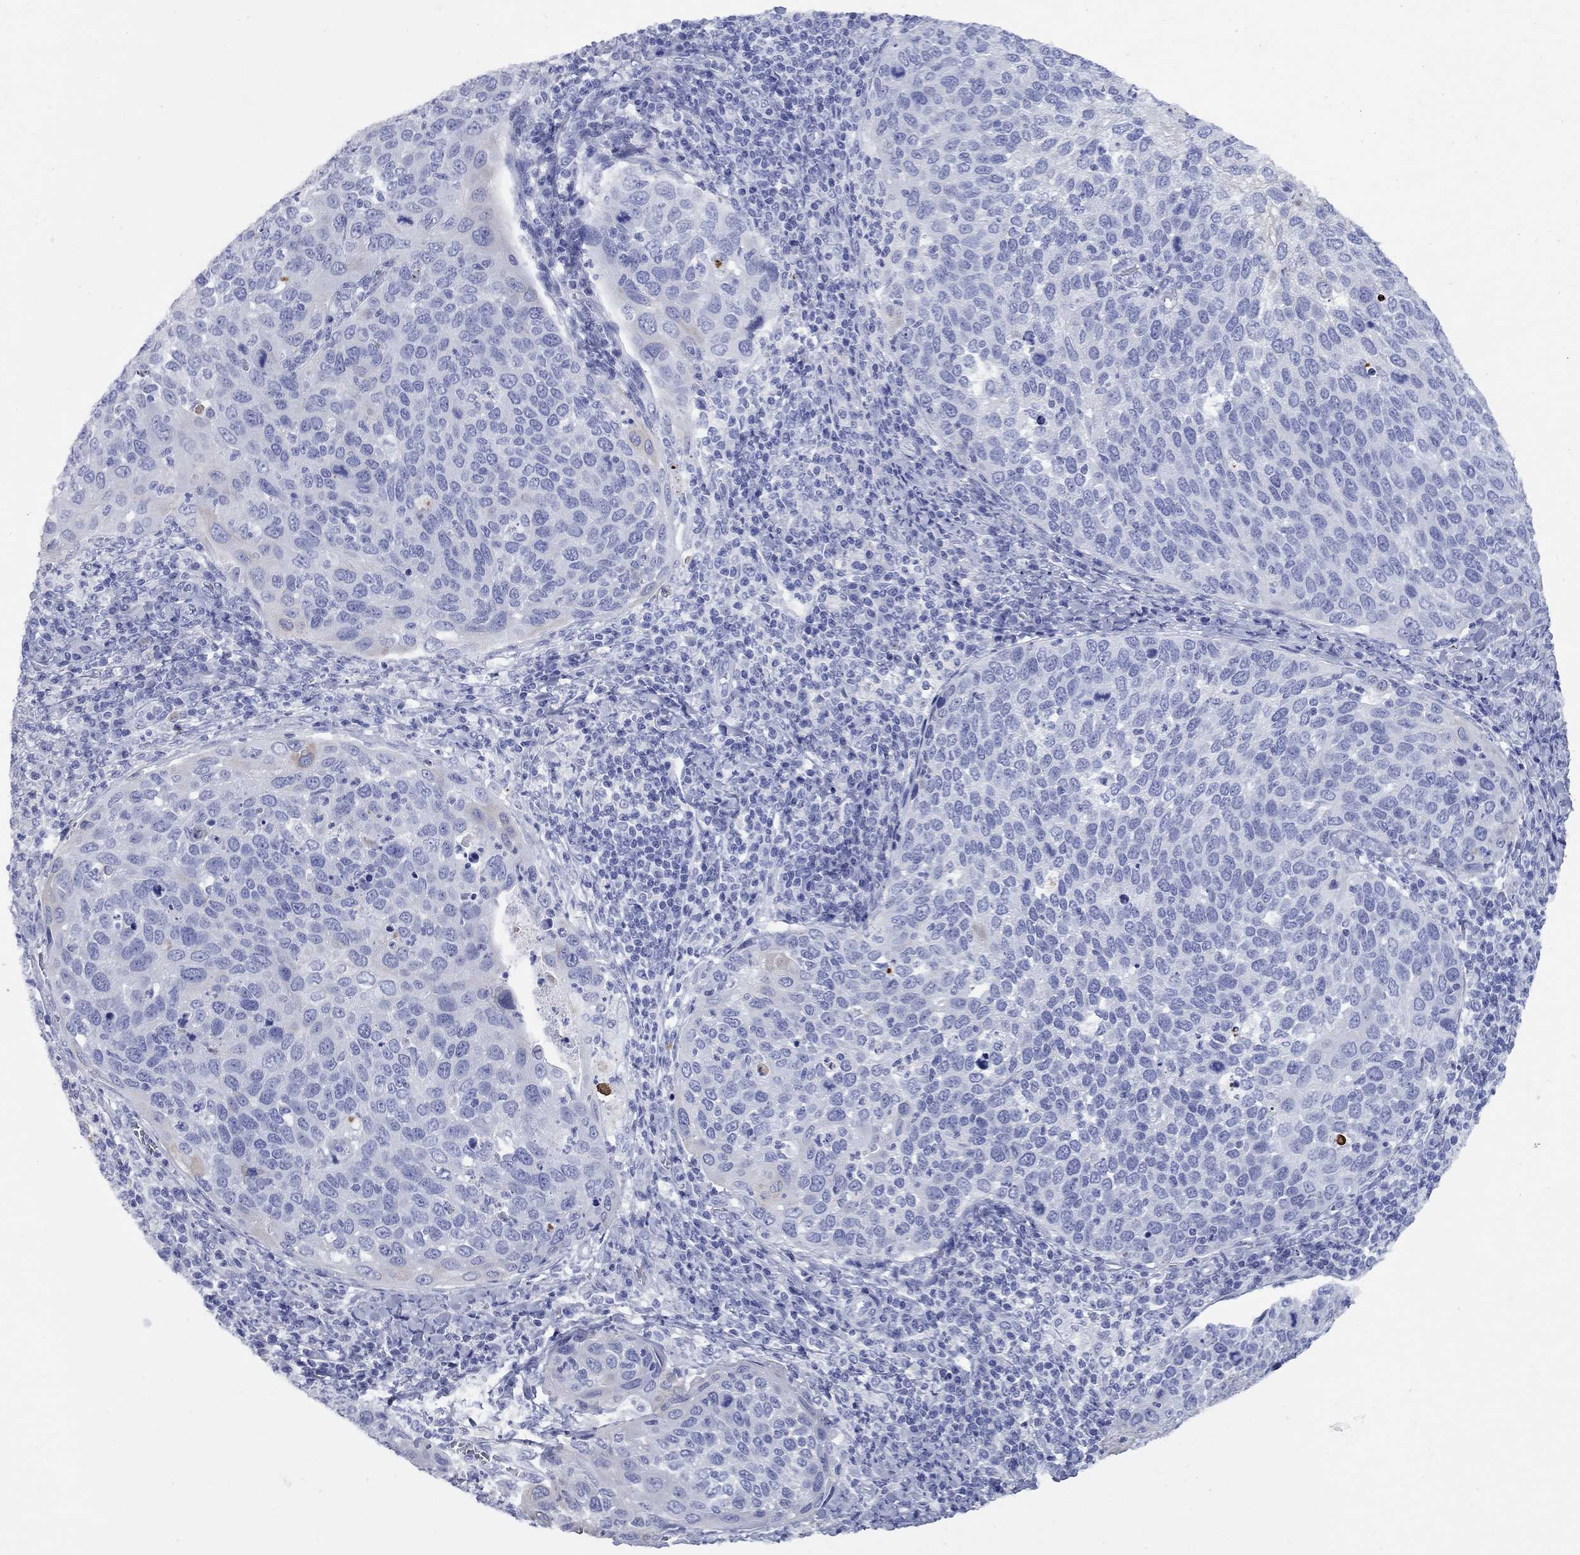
{"staining": {"intensity": "negative", "quantity": "none", "location": "none"}, "tissue": "cervical cancer", "cell_type": "Tumor cells", "image_type": "cancer", "snomed": [{"axis": "morphology", "description": "Squamous cell carcinoma, NOS"}, {"axis": "topography", "description": "Cervix"}], "caption": "IHC of human cervical cancer (squamous cell carcinoma) exhibits no staining in tumor cells. (Brightfield microscopy of DAB IHC at high magnification).", "gene": "CCNA1", "patient": {"sex": "female", "age": 54}}